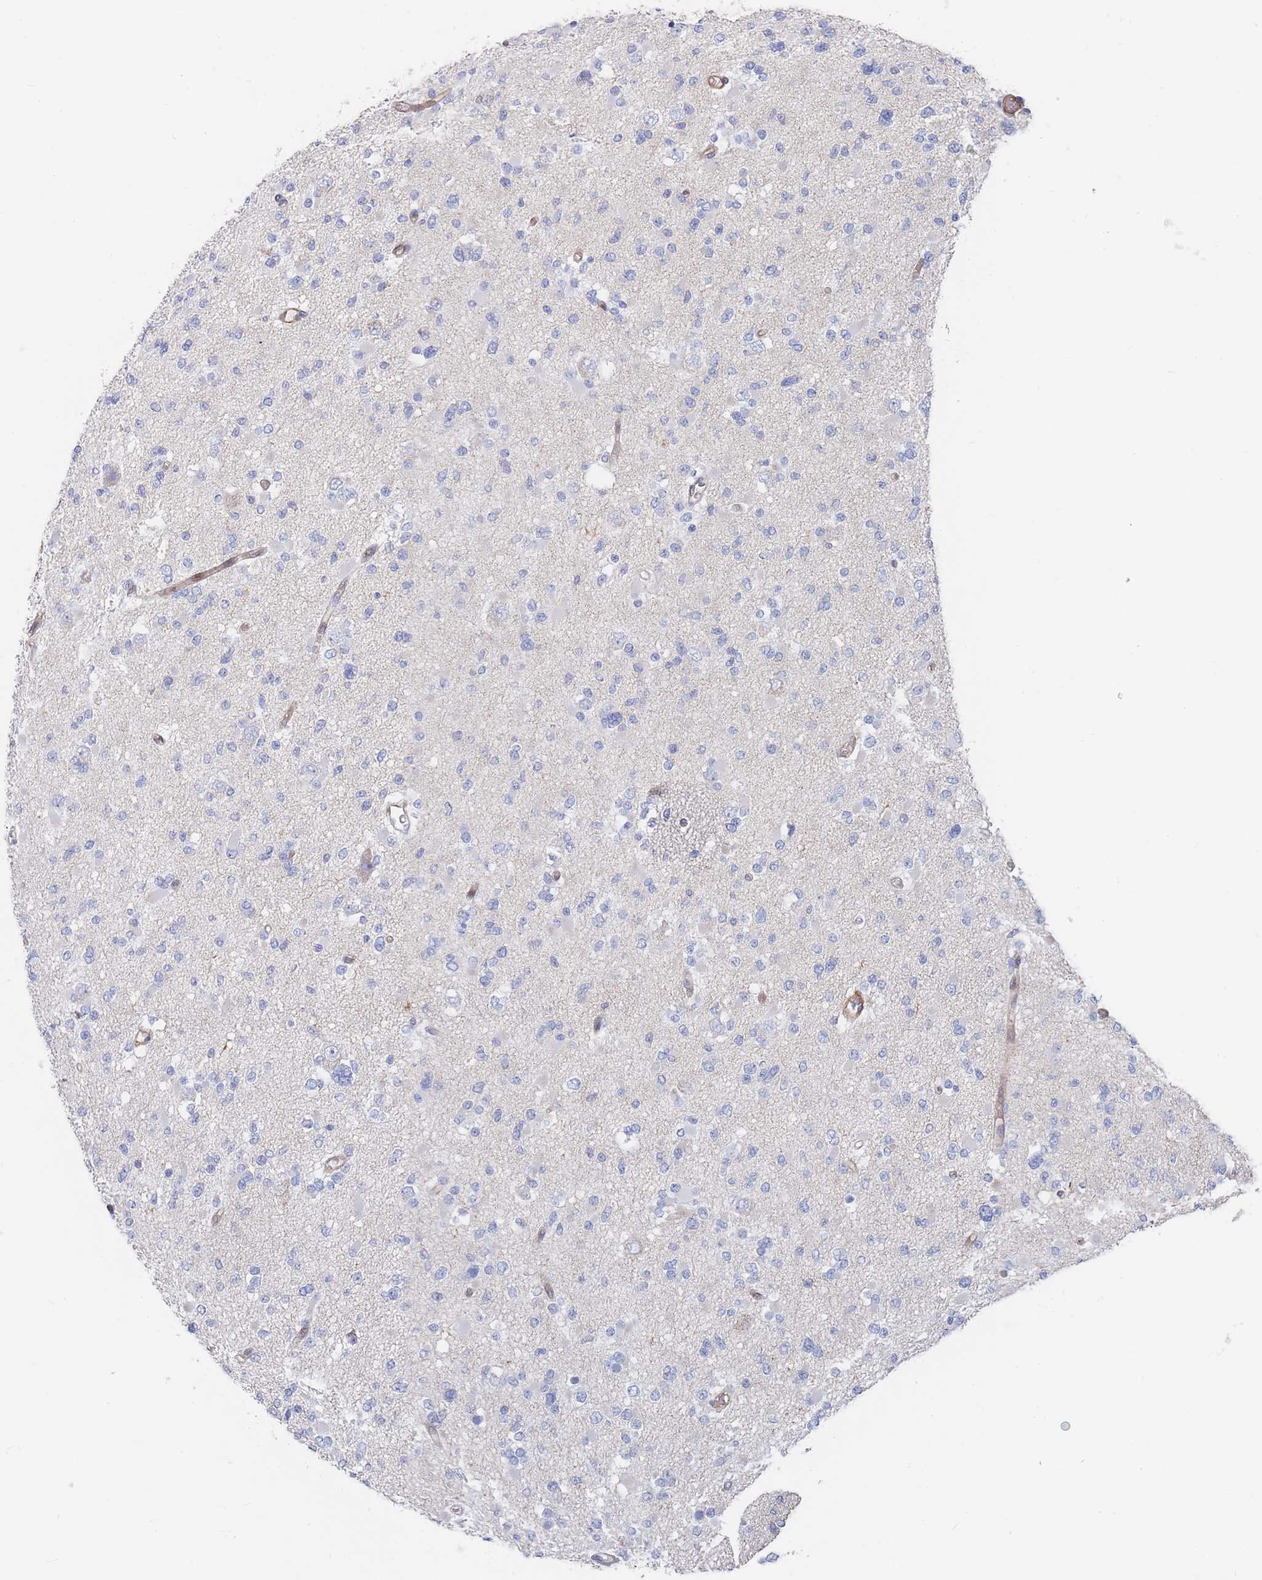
{"staining": {"intensity": "negative", "quantity": "none", "location": "none"}, "tissue": "glioma", "cell_type": "Tumor cells", "image_type": "cancer", "snomed": [{"axis": "morphology", "description": "Glioma, malignant, Low grade"}, {"axis": "topography", "description": "Brain"}], "caption": "Human glioma stained for a protein using immunohistochemistry displays no expression in tumor cells.", "gene": "G6PC1", "patient": {"sex": "female", "age": 22}}